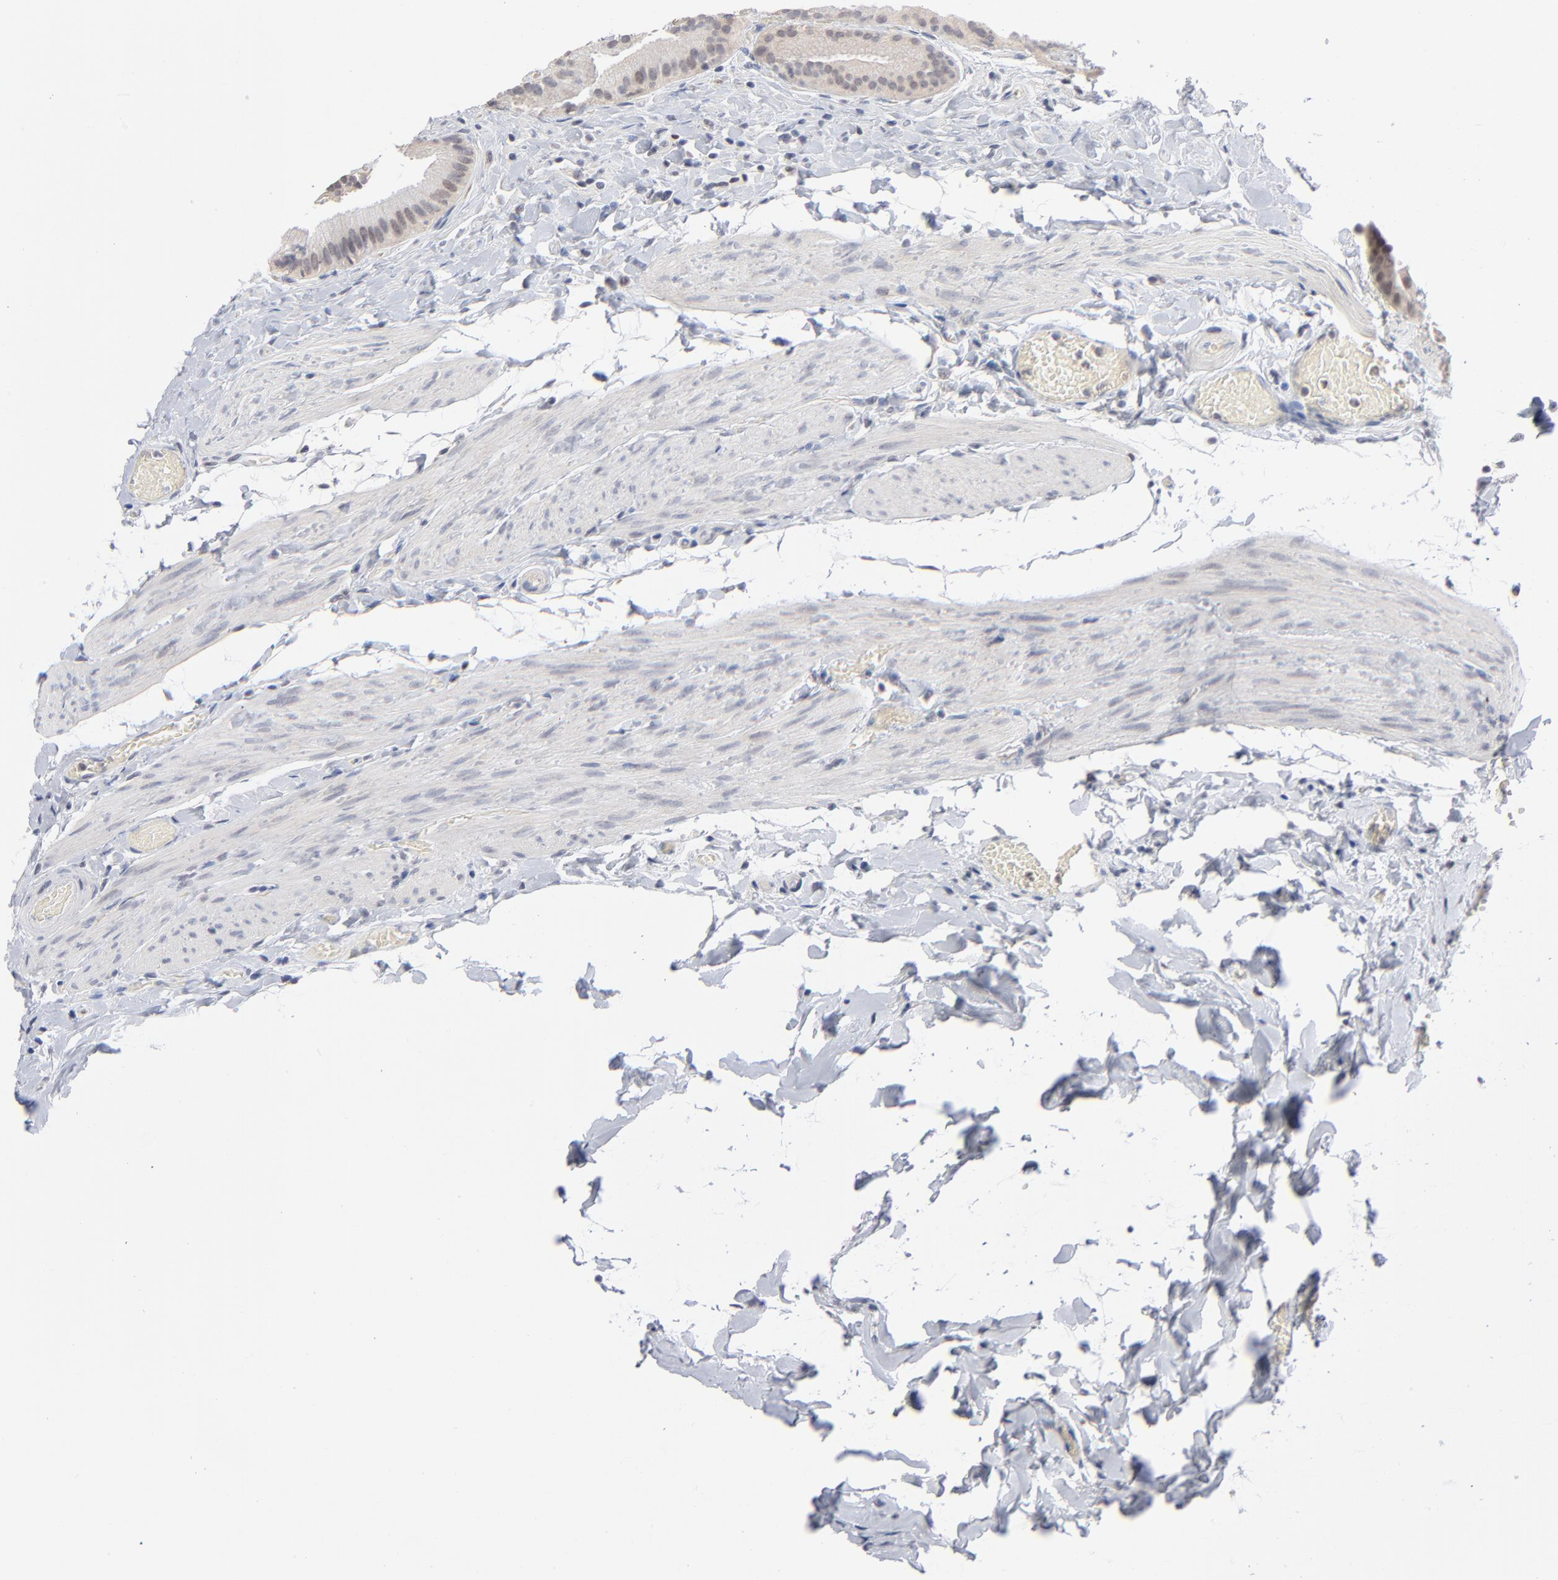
{"staining": {"intensity": "negative", "quantity": "none", "location": "none"}, "tissue": "gallbladder", "cell_type": "Glandular cells", "image_type": "normal", "snomed": [{"axis": "morphology", "description": "Normal tissue, NOS"}, {"axis": "topography", "description": "Gallbladder"}], "caption": "Protein analysis of unremarkable gallbladder displays no significant positivity in glandular cells. (DAB (3,3'-diaminobenzidine) IHC with hematoxylin counter stain).", "gene": "MAX", "patient": {"sex": "female", "age": 63}}